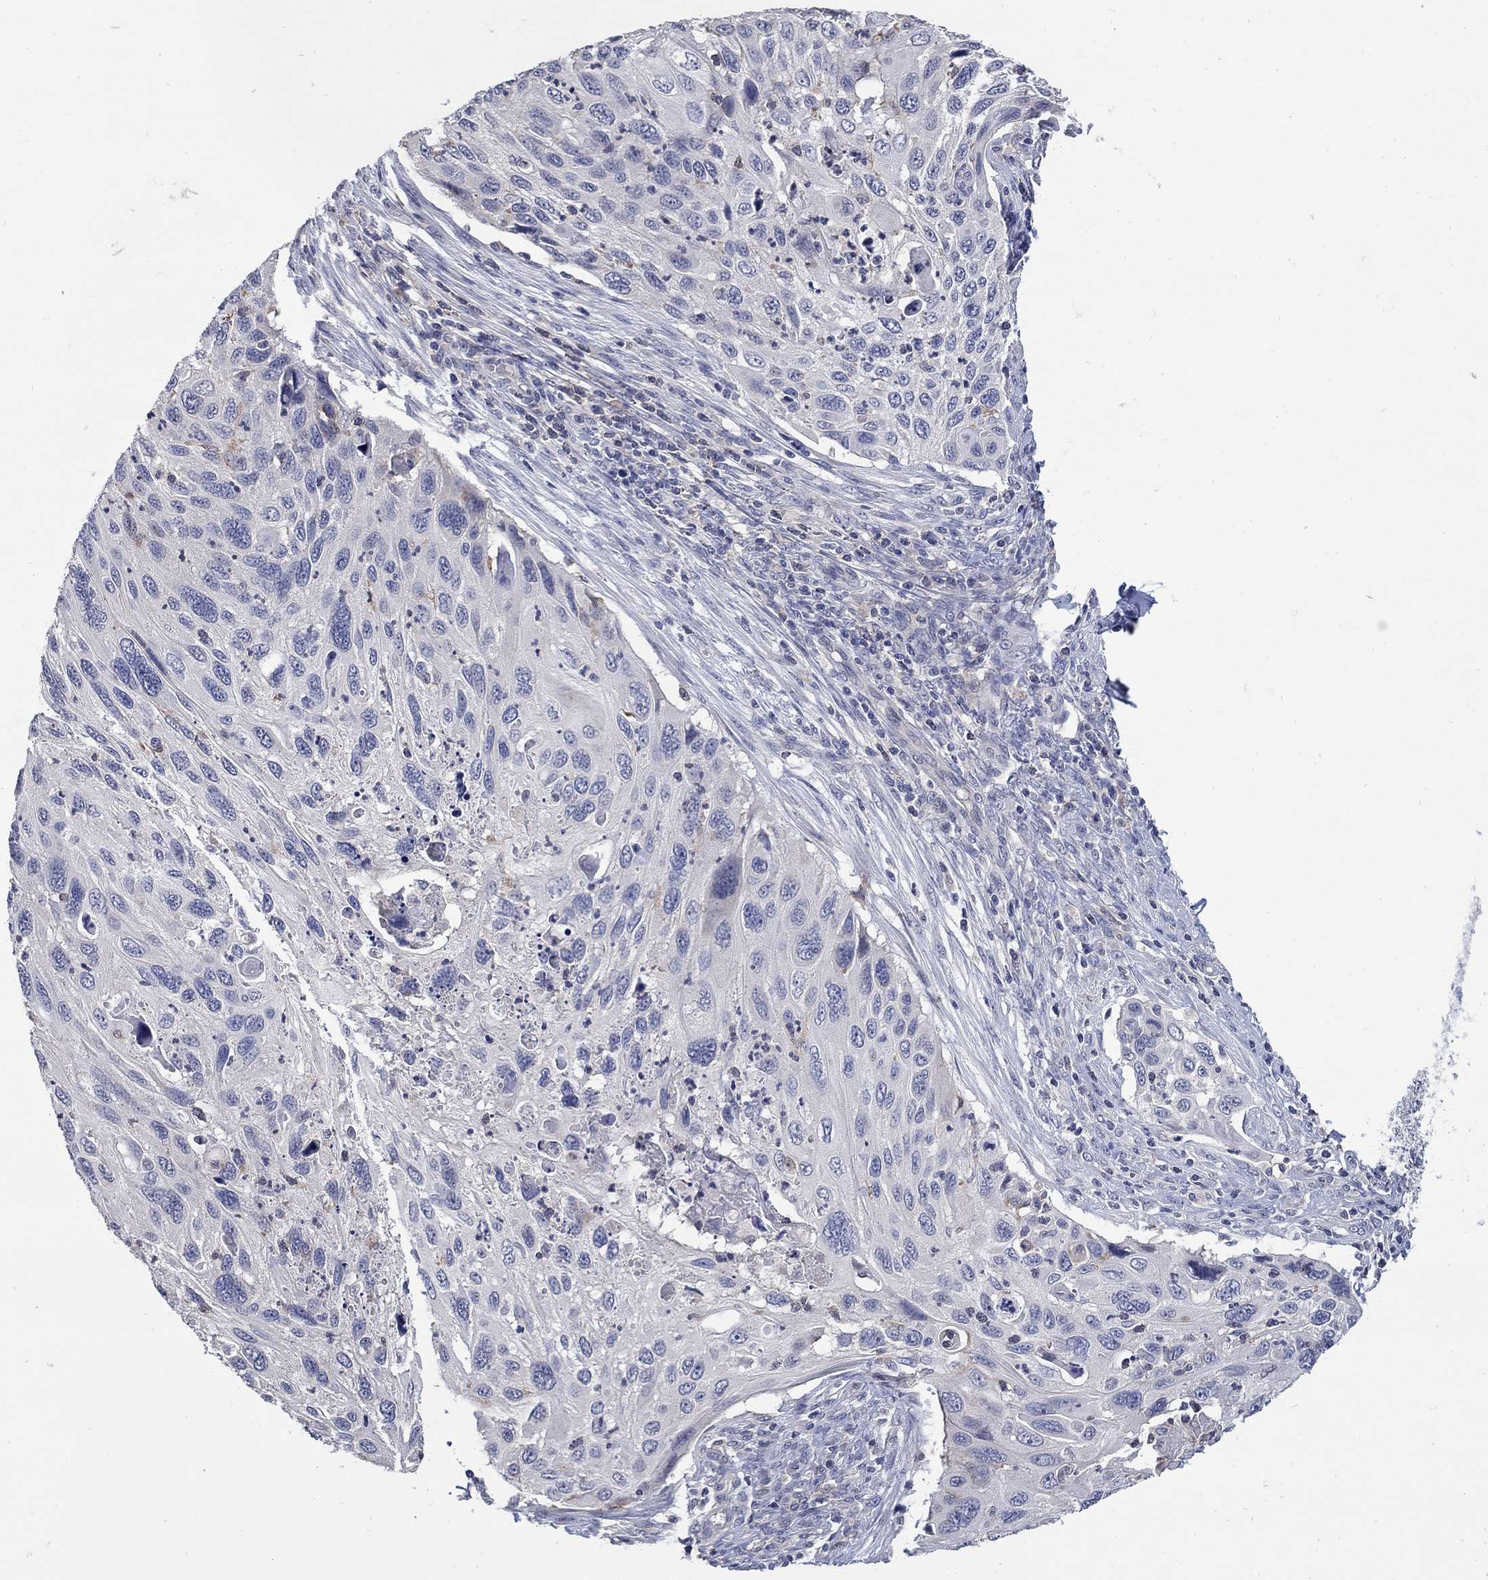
{"staining": {"intensity": "negative", "quantity": "none", "location": "none"}, "tissue": "cervical cancer", "cell_type": "Tumor cells", "image_type": "cancer", "snomed": [{"axis": "morphology", "description": "Squamous cell carcinoma, NOS"}, {"axis": "topography", "description": "Cervix"}], "caption": "Image shows no protein expression in tumor cells of cervical squamous cell carcinoma tissue. (Brightfield microscopy of DAB immunohistochemistry at high magnification).", "gene": "CETN1", "patient": {"sex": "female", "age": 70}}